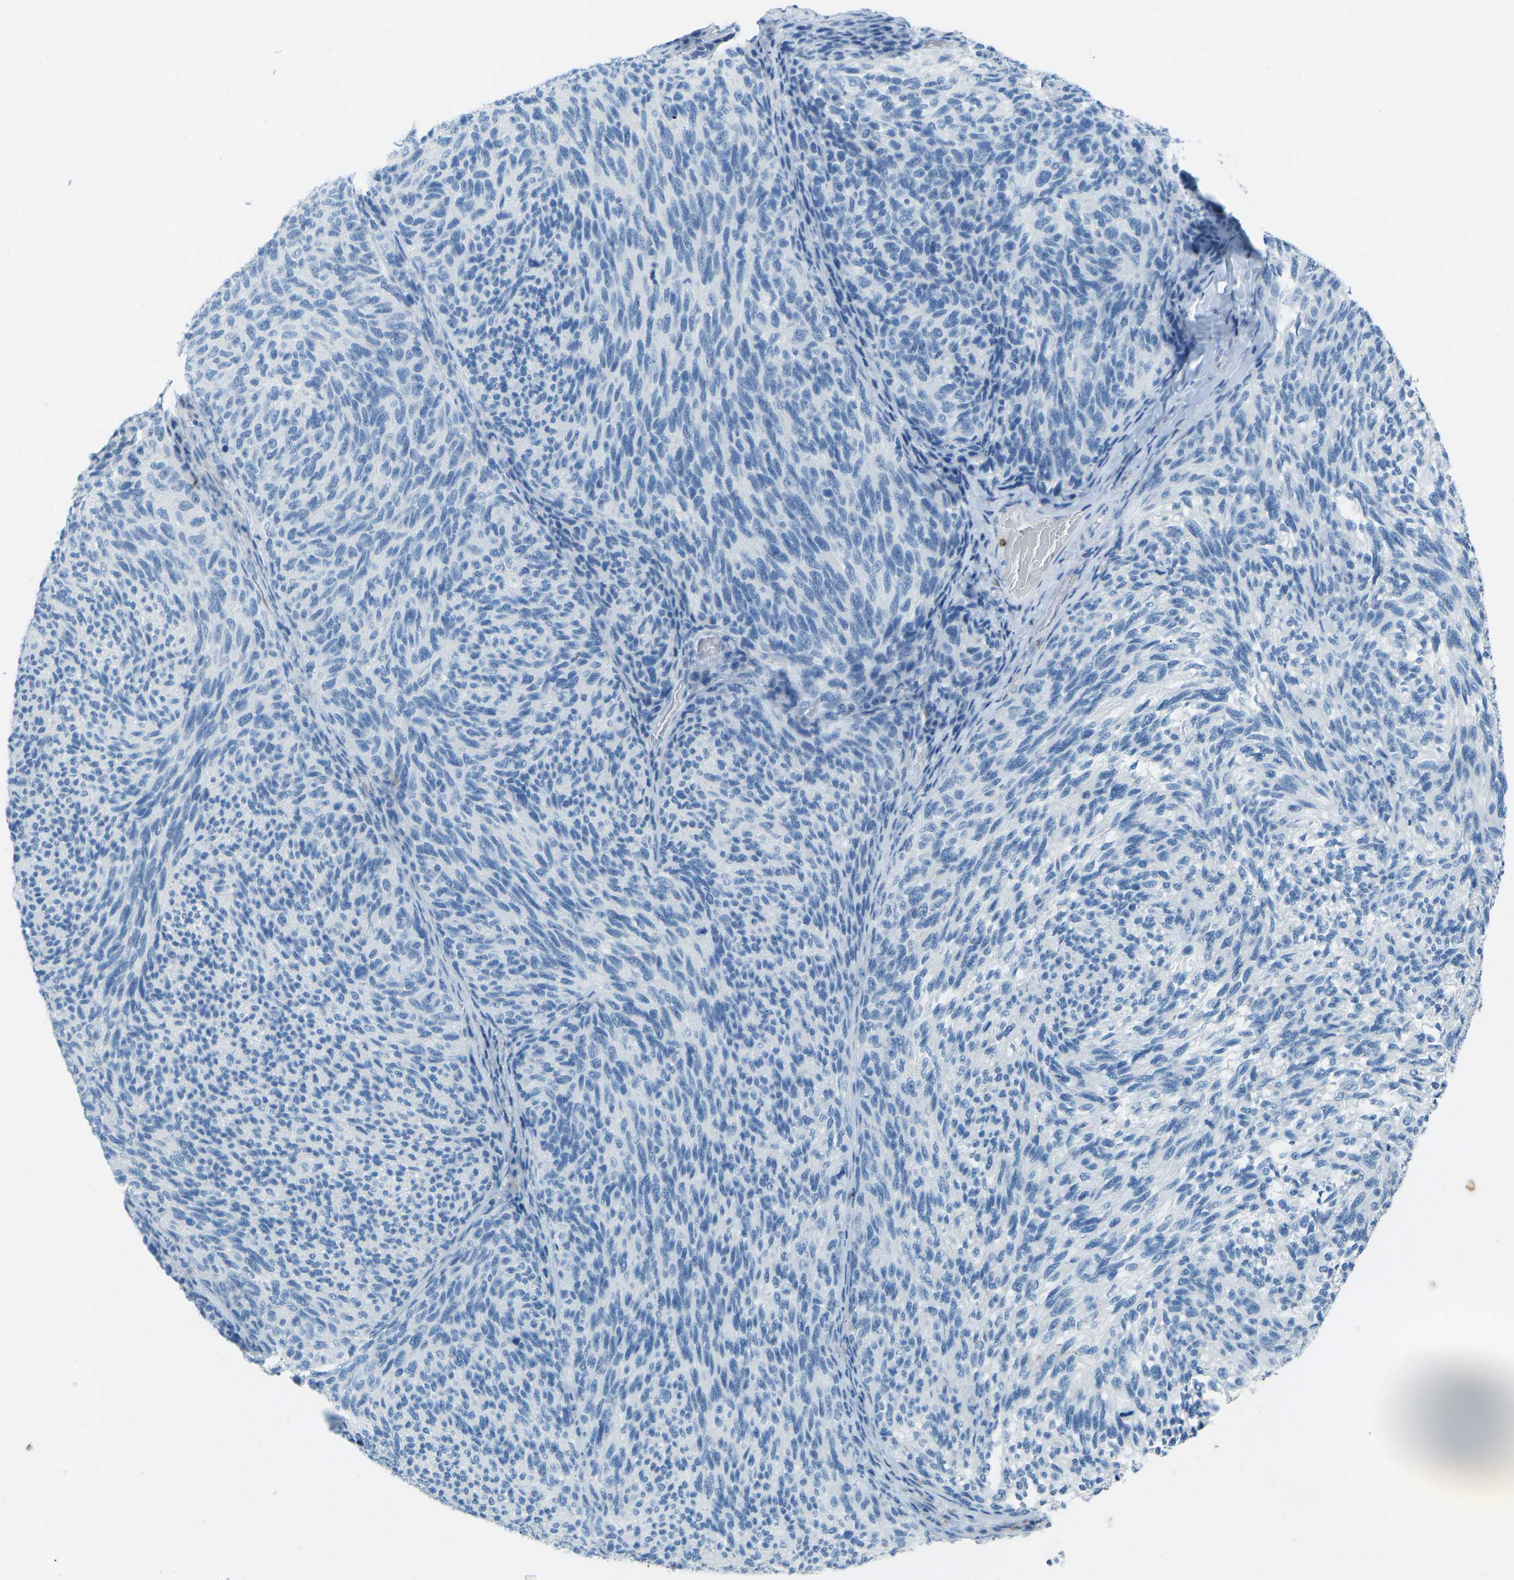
{"staining": {"intensity": "negative", "quantity": "none", "location": "none"}, "tissue": "melanoma", "cell_type": "Tumor cells", "image_type": "cancer", "snomed": [{"axis": "morphology", "description": "Malignant melanoma, NOS"}, {"axis": "topography", "description": "Skin"}], "caption": "A high-resolution micrograph shows immunohistochemistry (IHC) staining of melanoma, which exhibits no significant expression in tumor cells. (Brightfield microscopy of DAB (3,3'-diaminobenzidine) immunohistochemistry at high magnification).", "gene": "CDH16", "patient": {"sex": "female", "age": 73}}